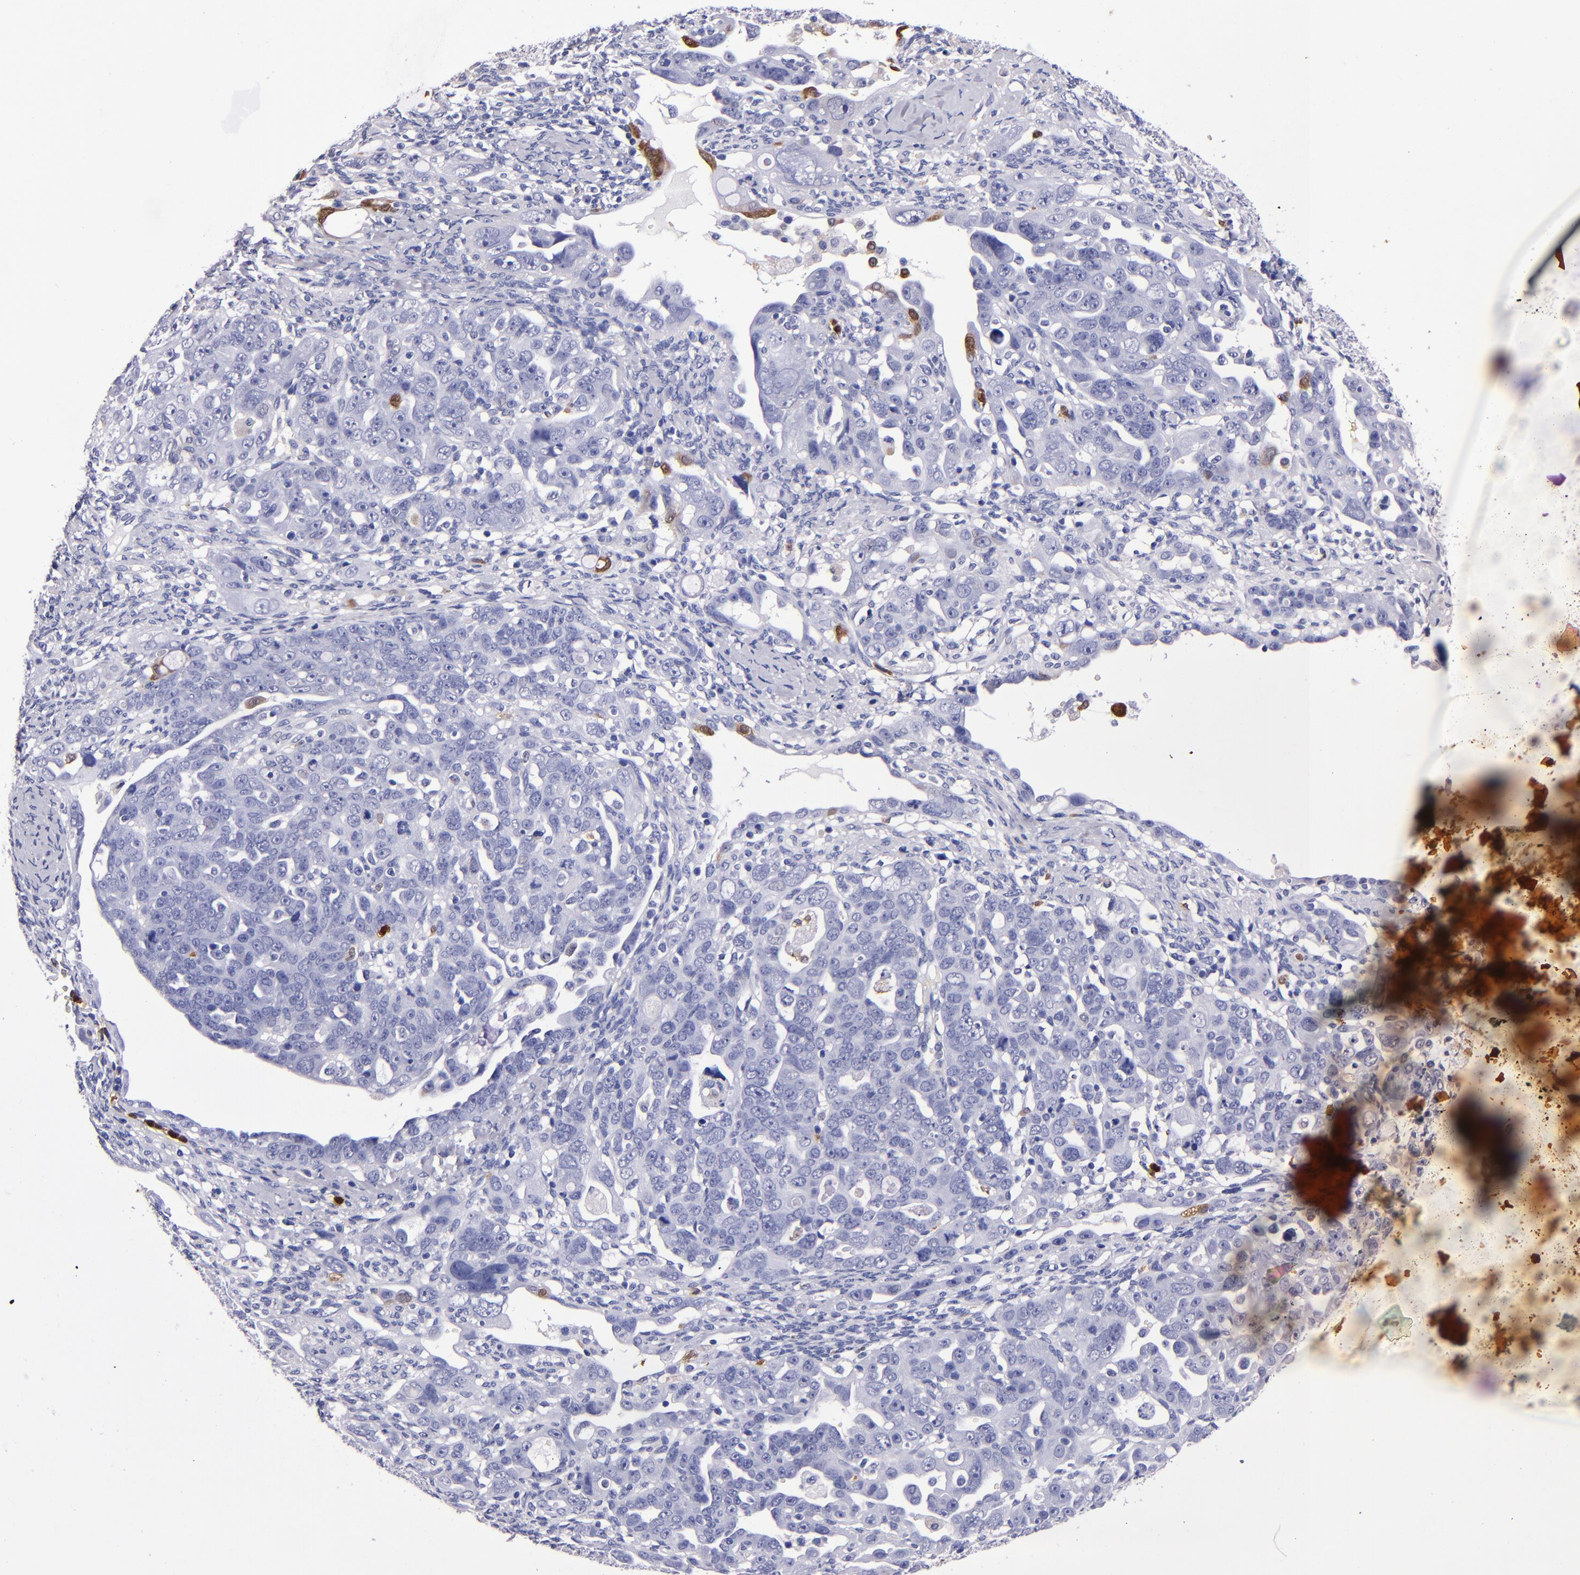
{"staining": {"intensity": "negative", "quantity": "none", "location": "none"}, "tissue": "ovarian cancer", "cell_type": "Tumor cells", "image_type": "cancer", "snomed": [{"axis": "morphology", "description": "Cystadenocarcinoma, serous, NOS"}, {"axis": "topography", "description": "Ovary"}], "caption": "Immunohistochemical staining of human ovarian cancer (serous cystadenocarcinoma) reveals no significant expression in tumor cells.", "gene": "S100A8", "patient": {"sex": "female", "age": 66}}